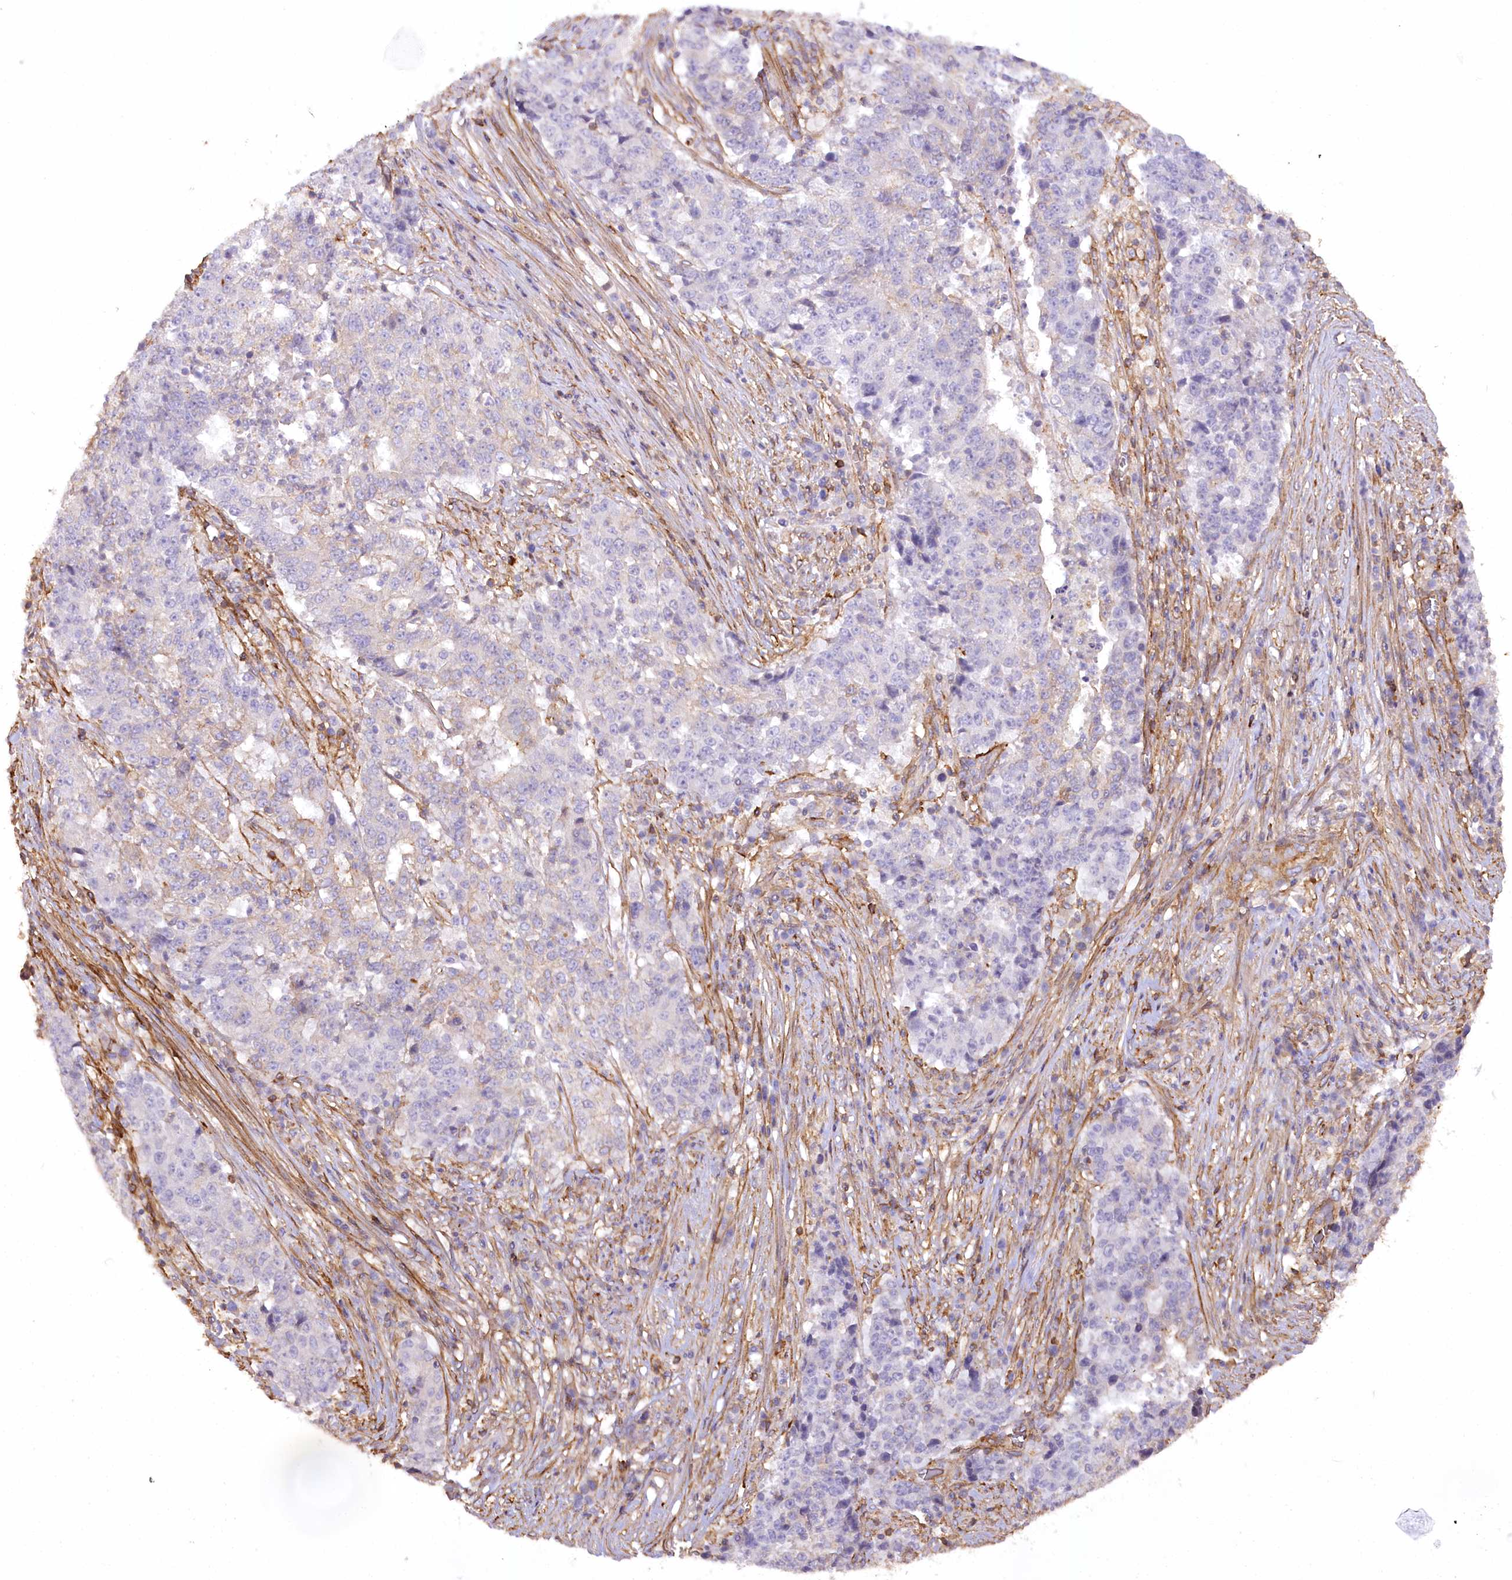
{"staining": {"intensity": "weak", "quantity": "<25%", "location": "cytoplasmic/membranous"}, "tissue": "stomach cancer", "cell_type": "Tumor cells", "image_type": "cancer", "snomed": [{"axis": "morphology", "description": "Adenocarcinoma, NOS"}, {"axis": "topography", "description": "Stomach"}], "caption": "Immunohistochemistry of human adenocarcinoma (stomach) demonstrates no positivity in tumor cells. Brightfield microscopy of immunohistochemistry (IHC) stained with DAB (3,3'-diaminobenzidine) (brown) and hematoxylin (blue), captured at high magnification.", "gene": "SYNPO2", "patient": {"sex": "male", "age": 59}}